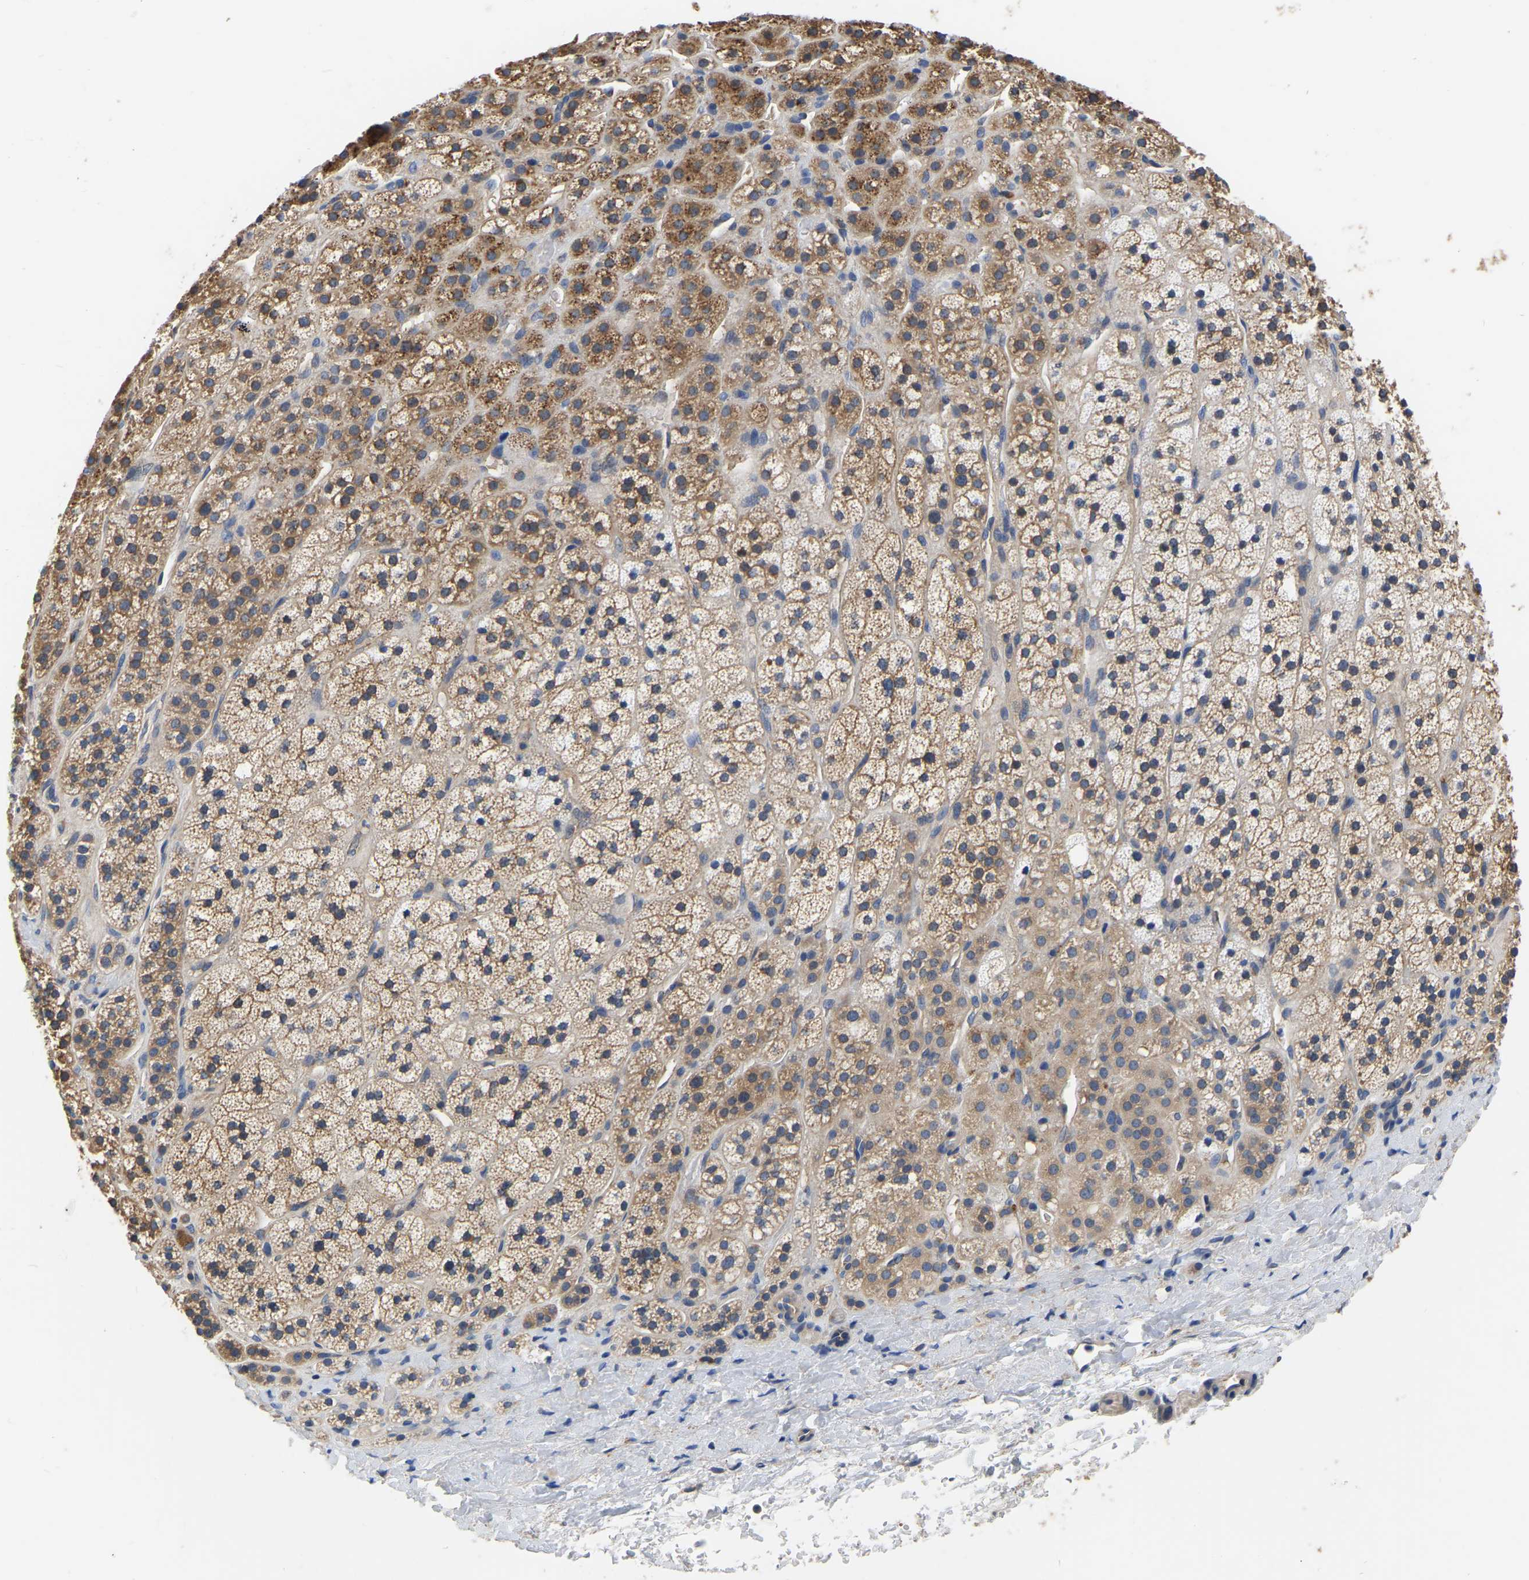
{"staining": {"intensity": "moderate", "quantity": ">75%", "location": "cytoplasmic/membranous"}, "tissue": "adrenal gland", "cell_type": "Glandular cells", "image_type": "normal", "snomed": [{"axis": "morphology", "description": "Normal tissue, NOS"}, {"axis": "topography", "description": "Adrenal gland"}], "caption": "High-magnification brightfield microscopy of normal adrenal gland stained with DAB (3,3'-diaminobenzidine) (brown) and counterstained with hematoxylin (blue). glandular cells exhibit moderate cytoplasmic/membranous staining is present in about>75% of cells.", "gene": "GARS1", "patient": {"sex": "male", "age": 56}}